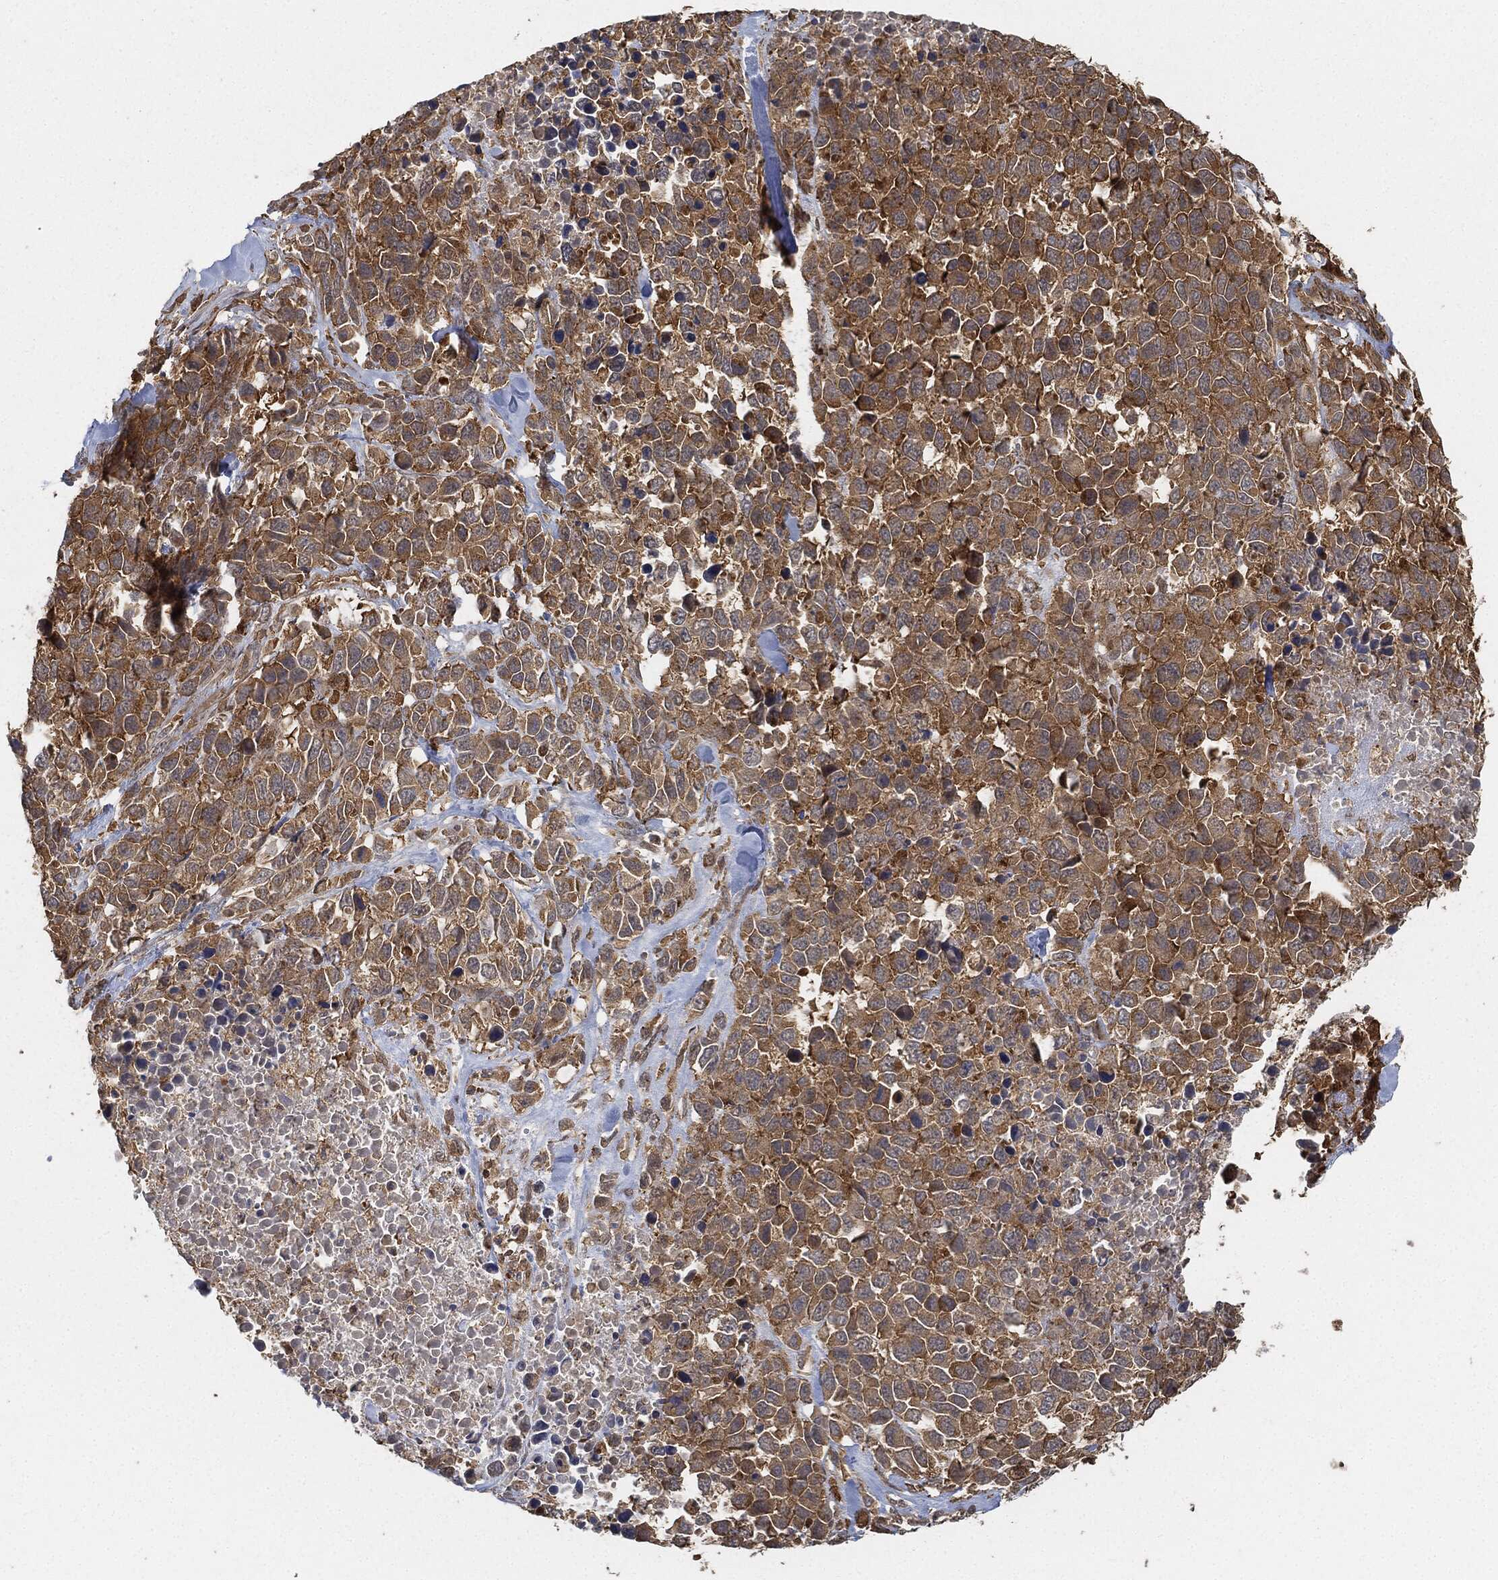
{"staining": {"intensity": "strong", "quantity": "25%-75%", "location": "cytoplasmic/membranous"}, "tissue": "melanoma", "cell_type": "Tumor cells", "image_type": "cancer", "snomed": [{"axis": "morphology", "description": "Malignant melanoma, Metastatic site"}, {"axis": "topography", "description": "Skin"}], "caption": "Immunohistochemical staining of human malignant melanoma (metastatic site) shows high levels of strong cytoplasmic/membranous staining in about 25%-75% of tumor cells. The staining was performed using DAB, with brown indicating positive protein expression. Nuclei are stained blue with hematoxylin.", "gene": "TPT1", "patient": {"sex": "male", "age": 84}}